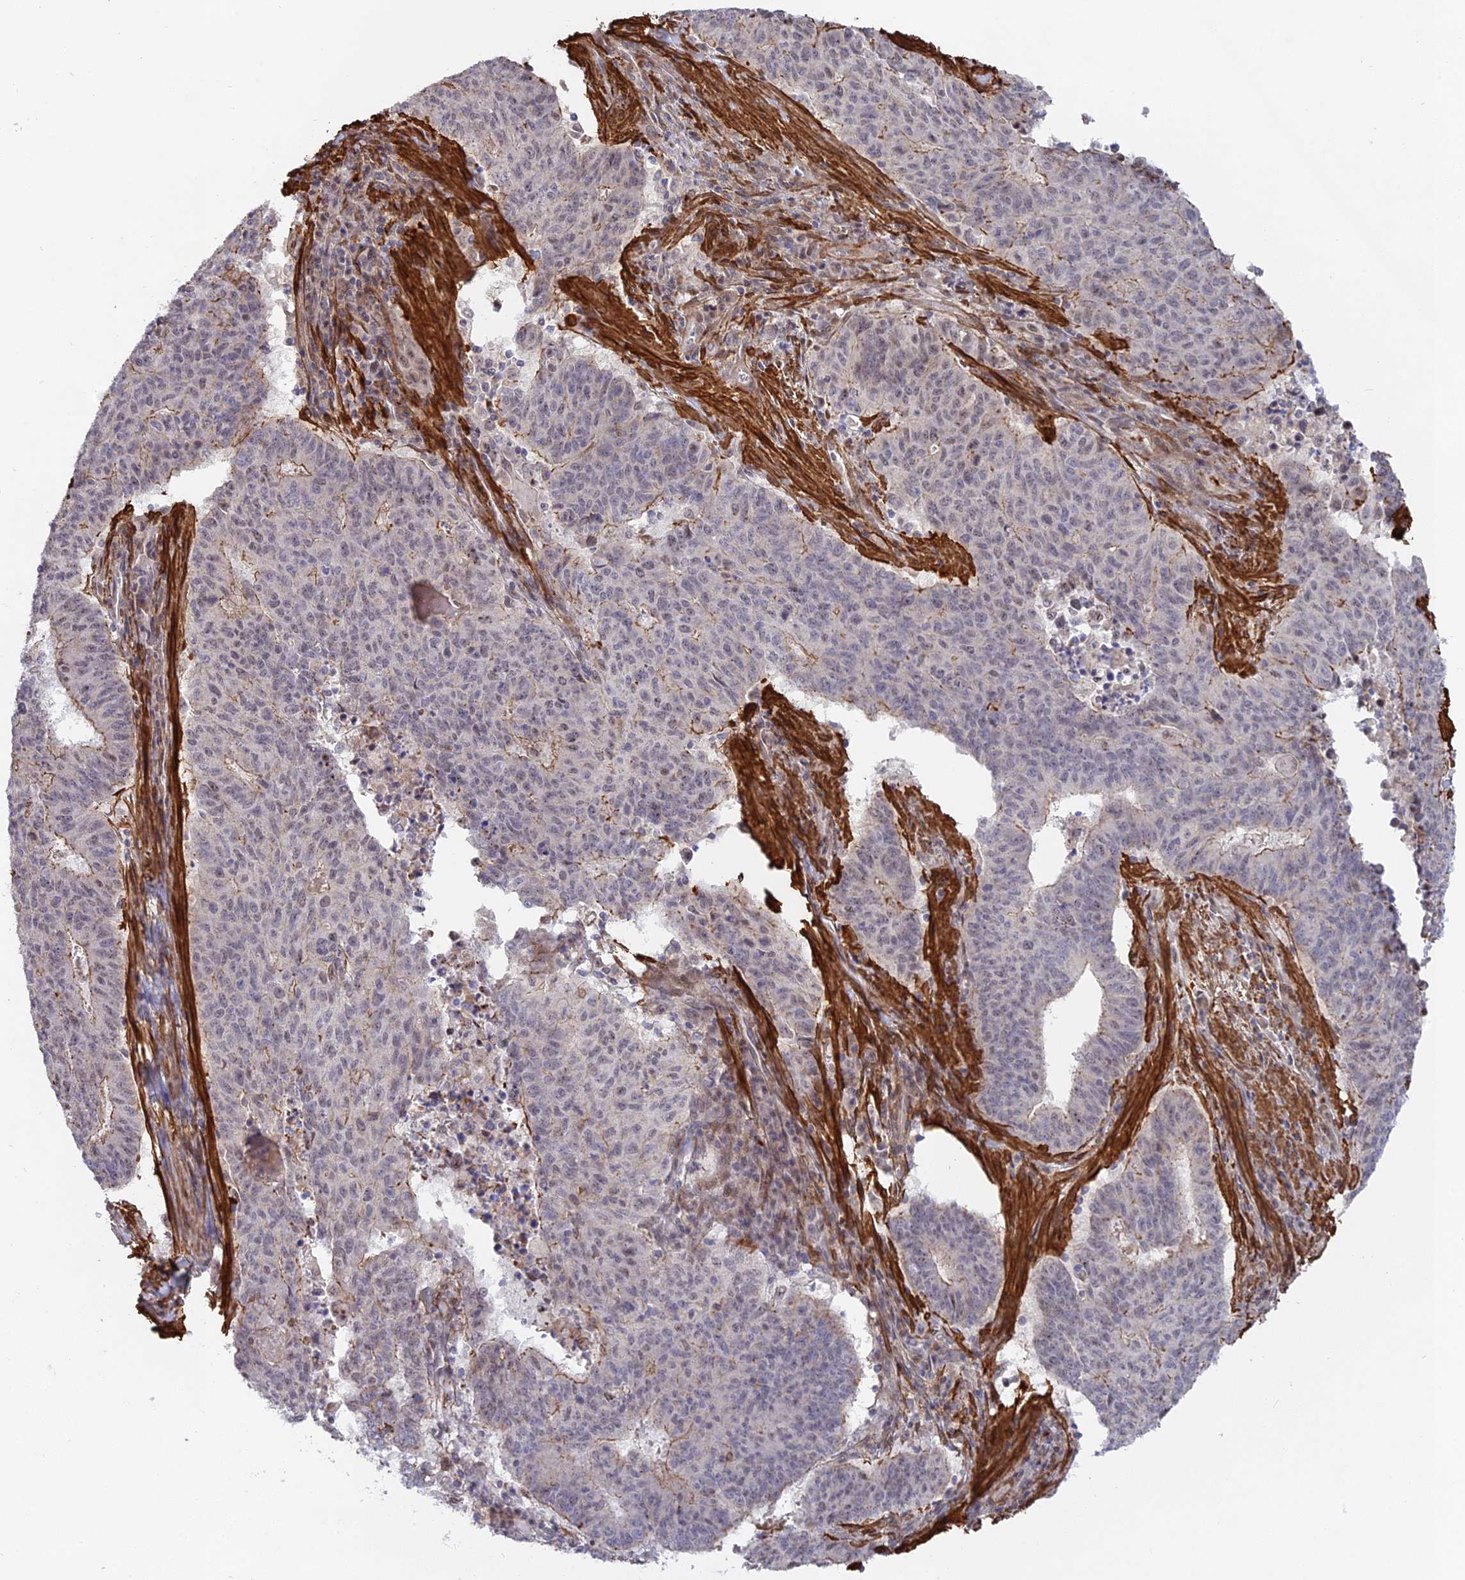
{"staining": {"intensity": "moderate", "quantity": "<25%", "location": "cytoplasmic/membranous"}, "tissue": "endometrial cancer", "cell_type": "Tumor cells", "image_type": "cancer", "snomed": [{"axis": "morphology", "description": "Adenocarcinoma, NOS"}, {"axis": "topography", "description": "Endometrium"}], "caption": "A micrograph showing moderate cytoplasmic/membranous staining in about <25% of tumor cells in endometrial cancer (adenocarcinoma), as visualized by brown immunohistochemical staining.", "gene": "CCDC154", "patient": {"sex": "female", "age": 59}}